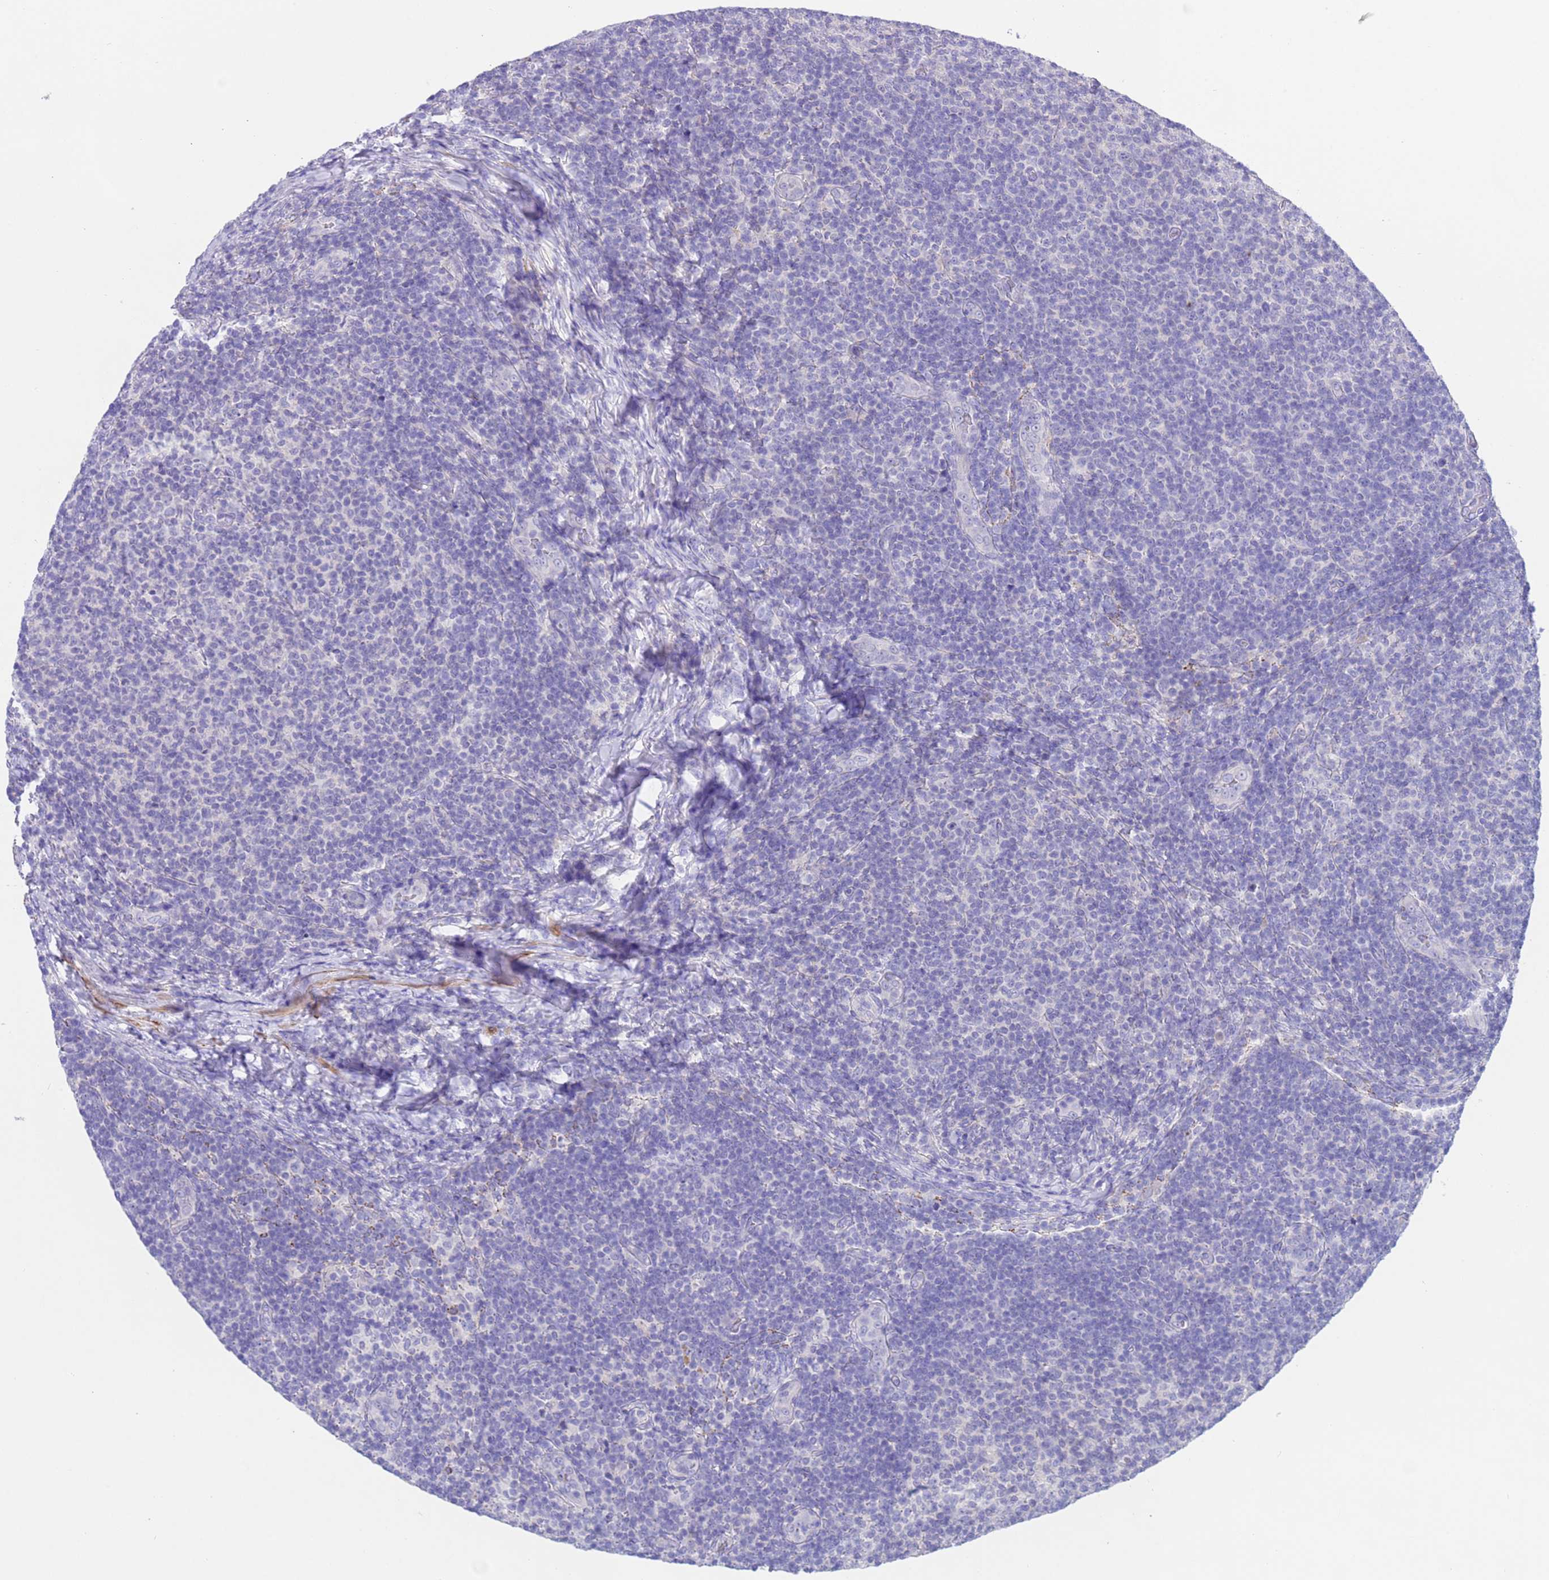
{"staining": {"intensity": "negative", "quantity": "none", "location": "none"}, "tissue": "lymphoma", "cell_type": "Tumor cells", "image_type": "cancer", "snomed": [{"axis": "morphology", "description": "Malignant lymphoma, non-Hodgkin's type, Low grade"}, {"axis": "topography", "description": "Lymph node"}], "caption": "This is a histopathology image of immunohistochemistry (IHC) staining of lymphoma, which shows no positivity in tumor cells. (DAB immunohistochemistry with hematoxylin counter stain).", "gene": "USP38", "patient": {"sex": "male", "age": 66}}